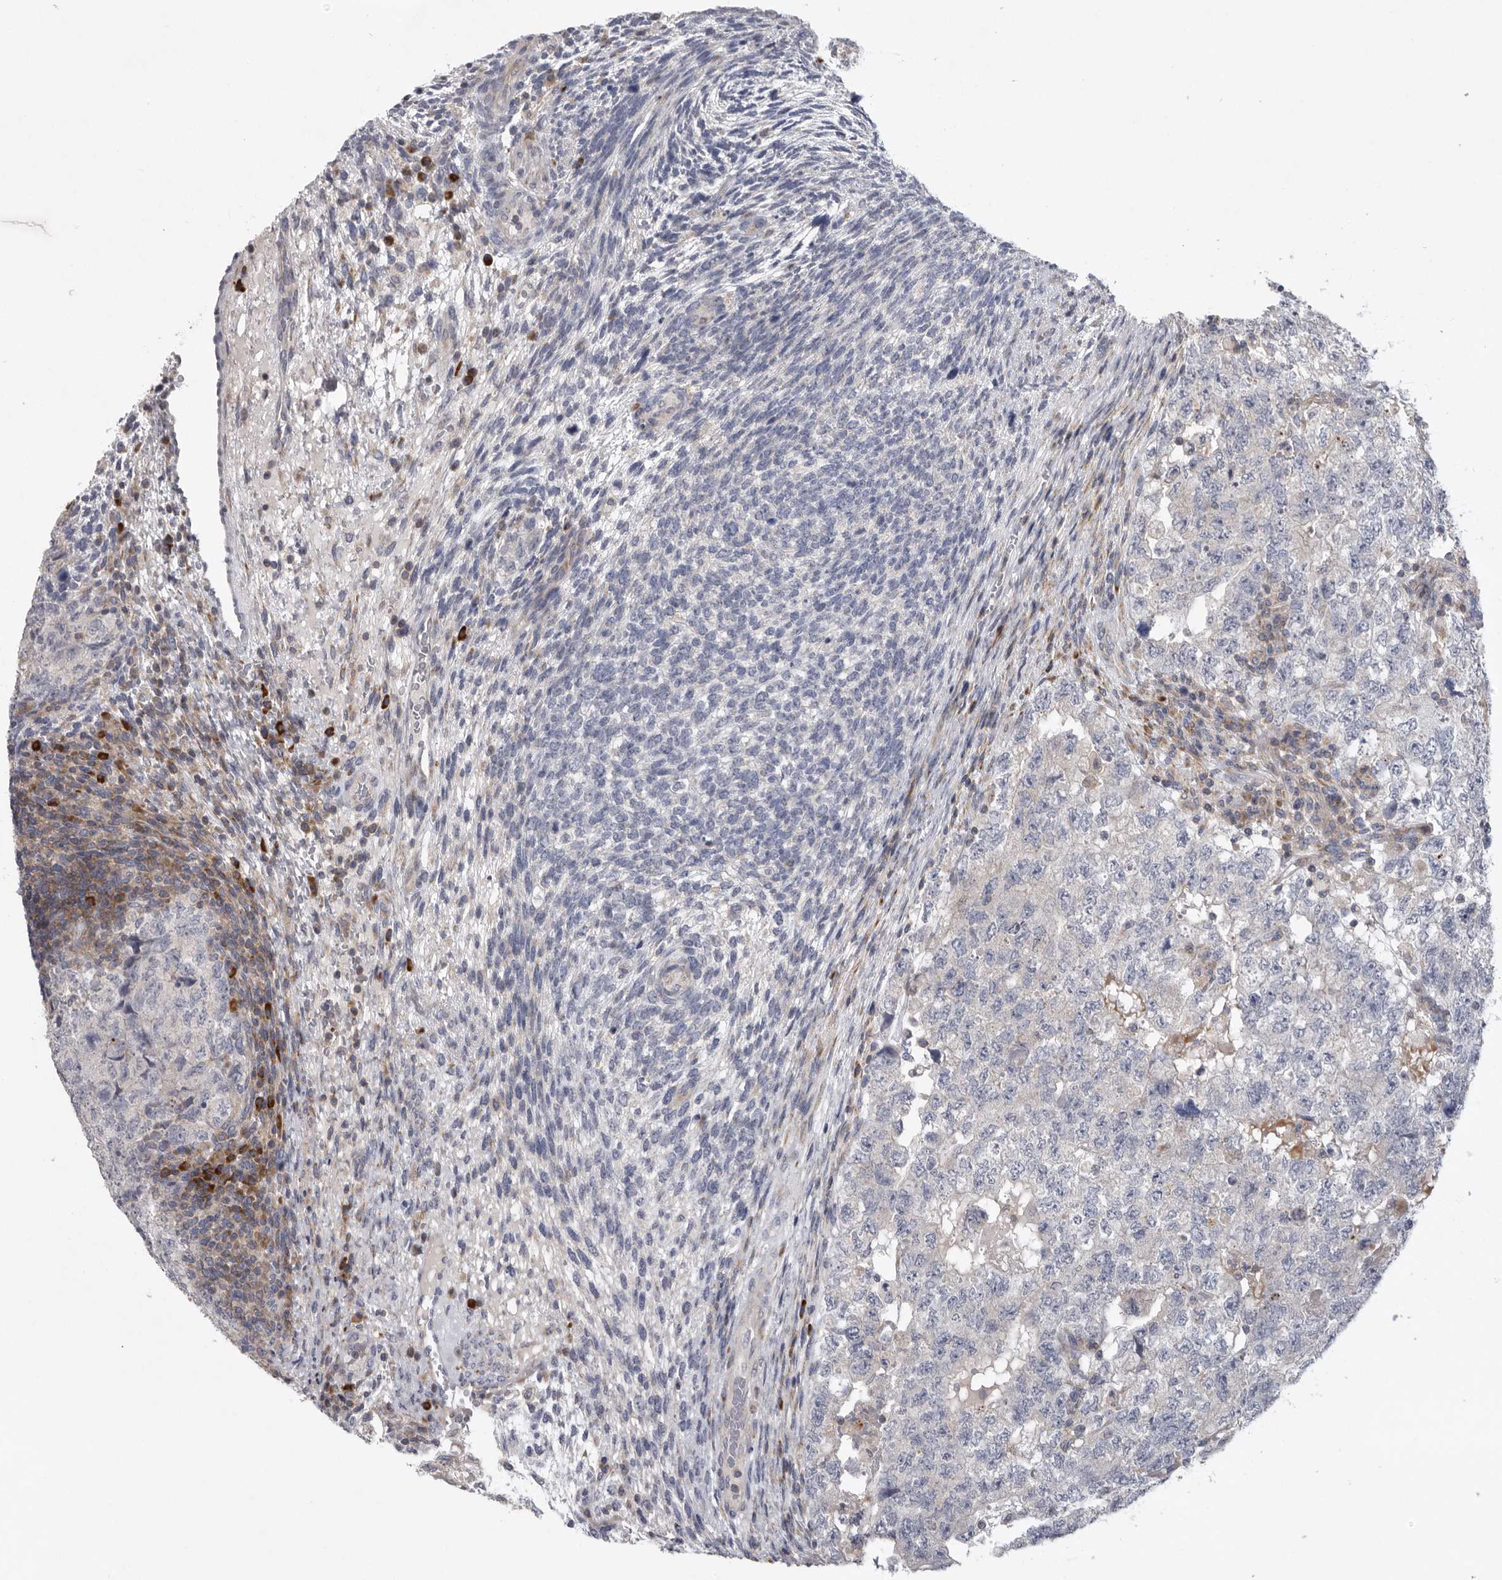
{"staining": {"intensity": "negative", "quantity": "none", "location": "none"}, "tissue": "testis cancer", "cell_type": "Tumor cells", "image_type": "cancer", "snomed": [{"axis": "morphology", "description": "Carcinoma, Embryonal, NOS"}, {"axis": "topography", "description": "Testis"}], "caption": "A photomicrograph of testis cancer (embryonal carcinoma) stained for a protein displays no brown staining in tumor cells.", "gene": "USP24", "patient": {"sex": "male", "age": 36}}